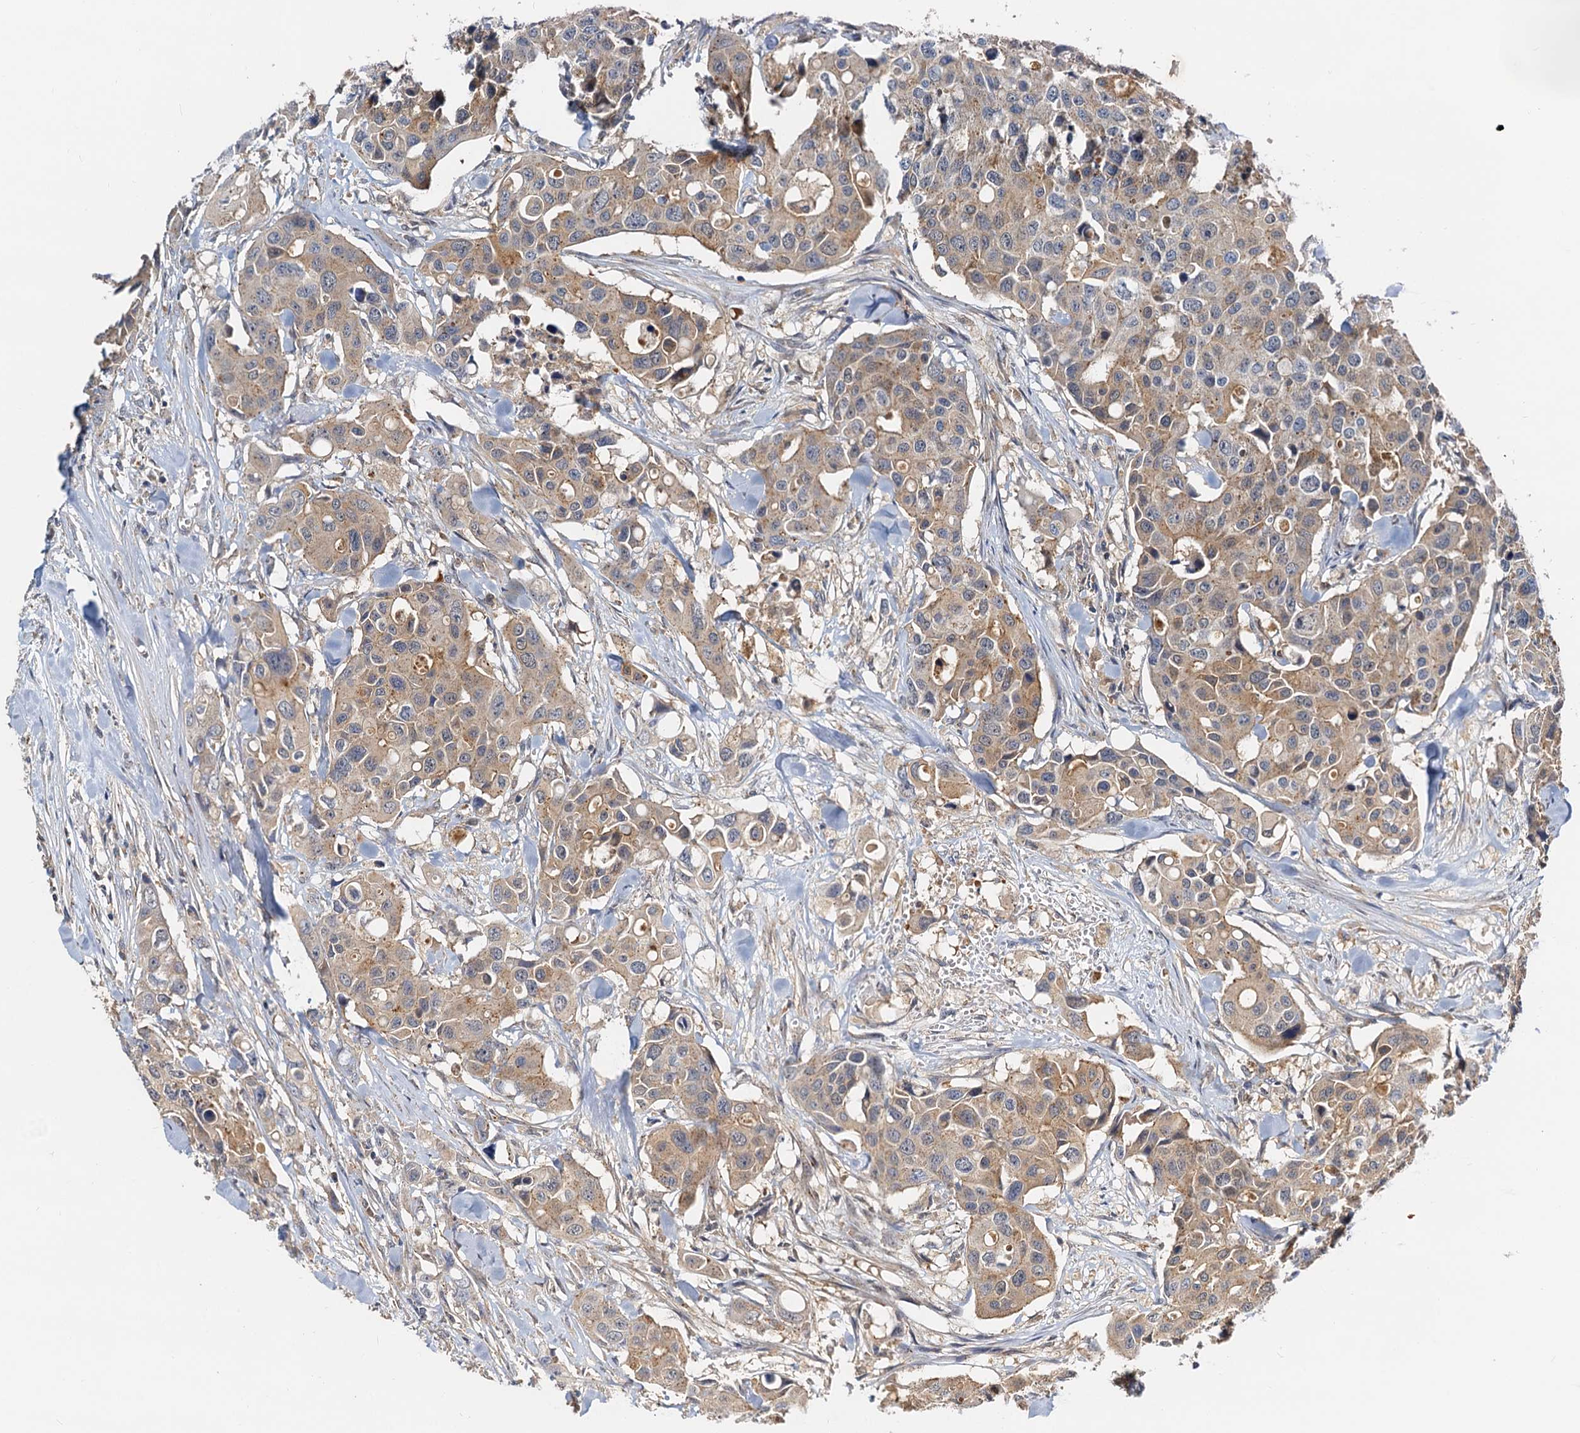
{"staining": {"intensity": "weak", "quantity": ">75%", "location": "cytoplasmic/membranous"}, "tissue": "colorectal cancer", "cell_type": "Tumor cells", "image_type": "cancer", "snomed": [{"axis": "morphology", "description": "Adenocarcinoma, NOS"}, {"axis": "topography", "description": "Colon"}], "caption": "A brown stain shows weak cytoplasmic/membranous staining of a protein in human colorectal cancer (adenocarcinoma) tumor cells.", "gene": "TOLLIP", "patient": {"sex": "male", "age": 77}}